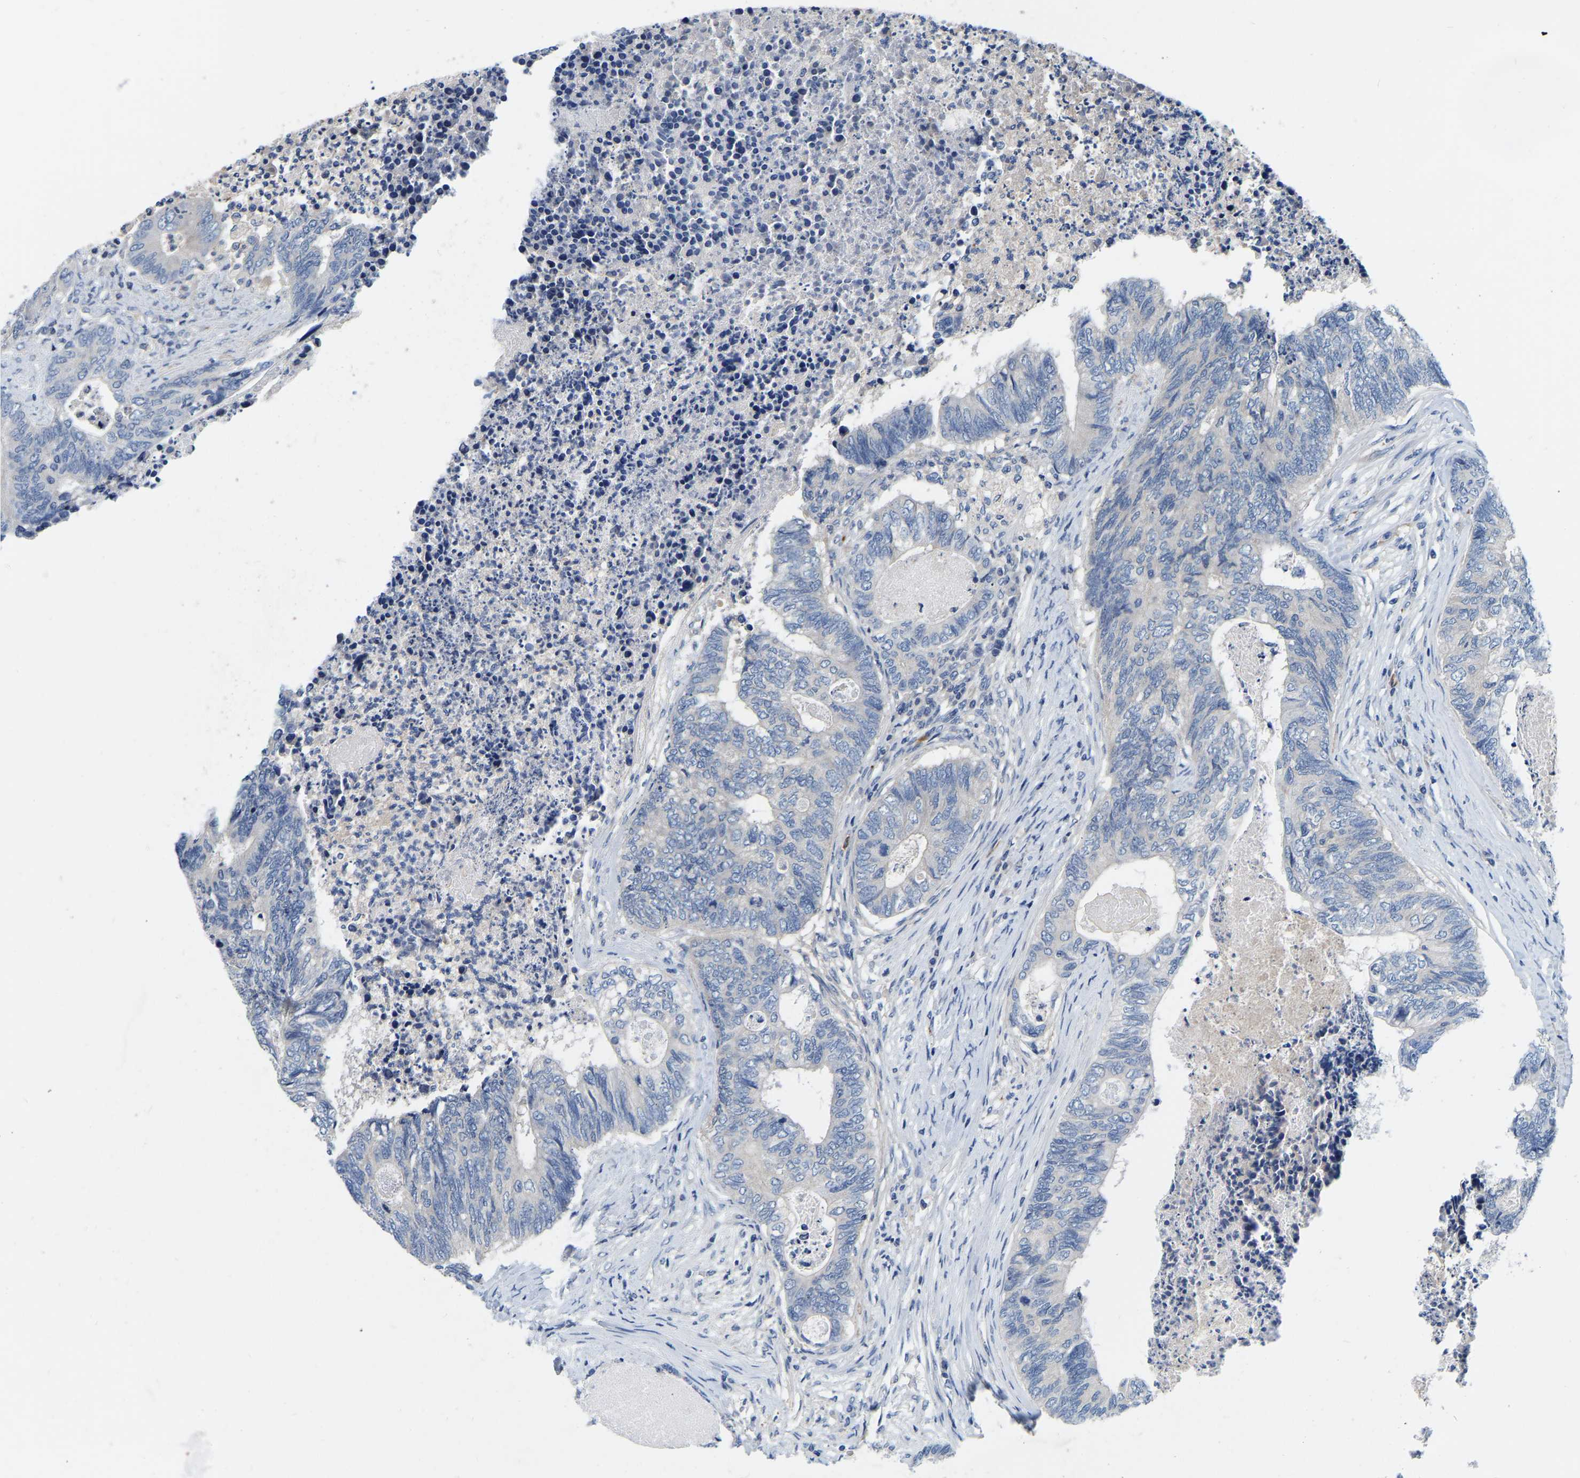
{"staining": {"intensity": "negative", "quantity": "none", "location": "none"}, "tissue": "colorectal cancer", "cell_type": "Tumor cells", "image_type": "cancer", "snomed": [{"axis": "morphology", "description": "Adenocarcinoma, NOS"}, {"axis": "topography", "description": "Colon"}], "caption": "High power microscopy photomicrograph of an immunohistochemistry image of adenocarcinoma (colorectal), revealing no significant staining in tumor cells.", "gene": "RAB27B", "patient": {"sex": "female", "age": 67}}